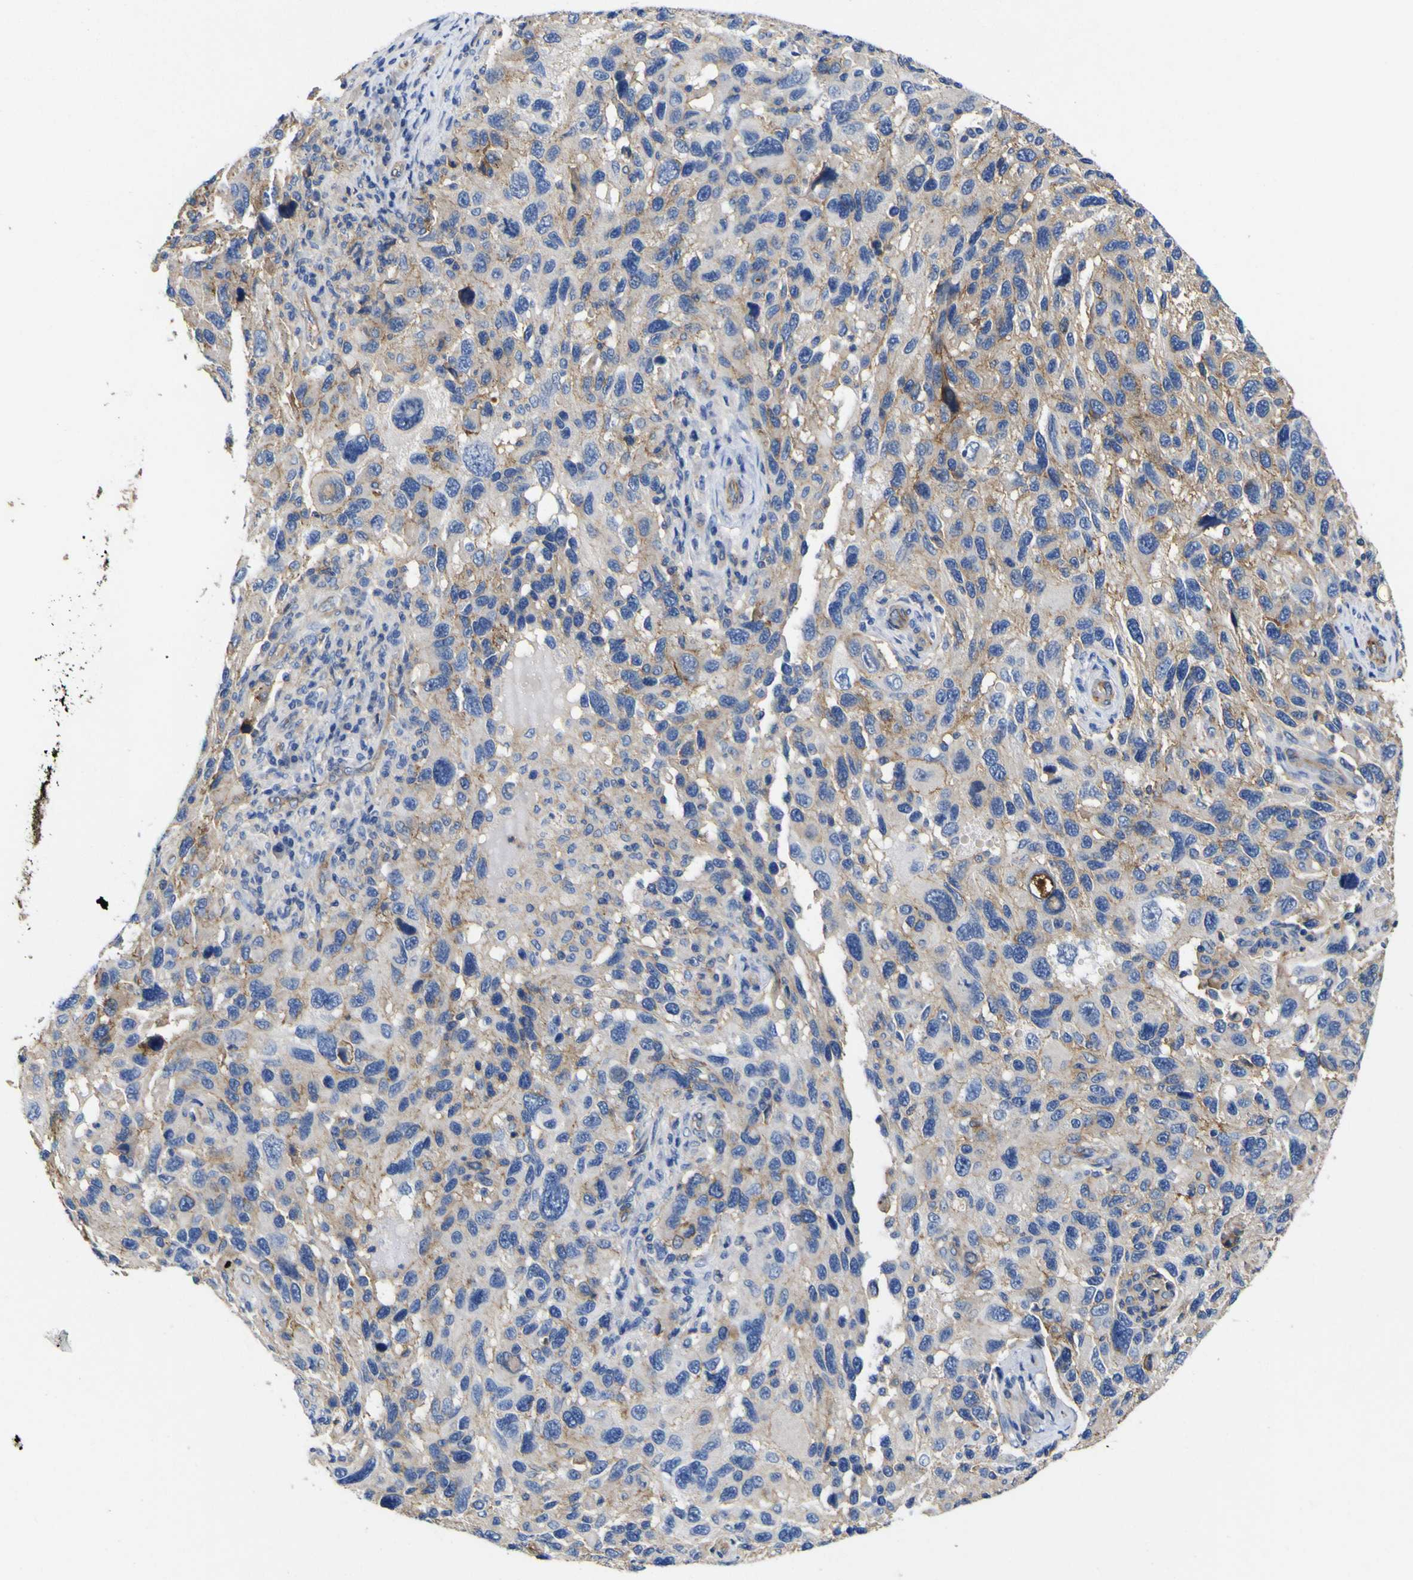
{"staining": {"intensity": "moderate", "quantity": "25%-75%", "location": "cytoplasmic/membranous"}, "tissue": "melanoma", "cell_type": "Tumor cells", "image_type": "cancer", "snomed": [{"axis": "morphology", "description": "Malignant melanoma, NOS"}, {"axis": "topography", "description": "Skin"}], "caption": "Immunohistochemical staining of human melanoma demonstrates medium levels of moderate cytoplasmic/membranous protein staining in approximately 25%-75% of tumor cells.", "gene": "CD151", "patient": {"sex": "male", "age": 53}}